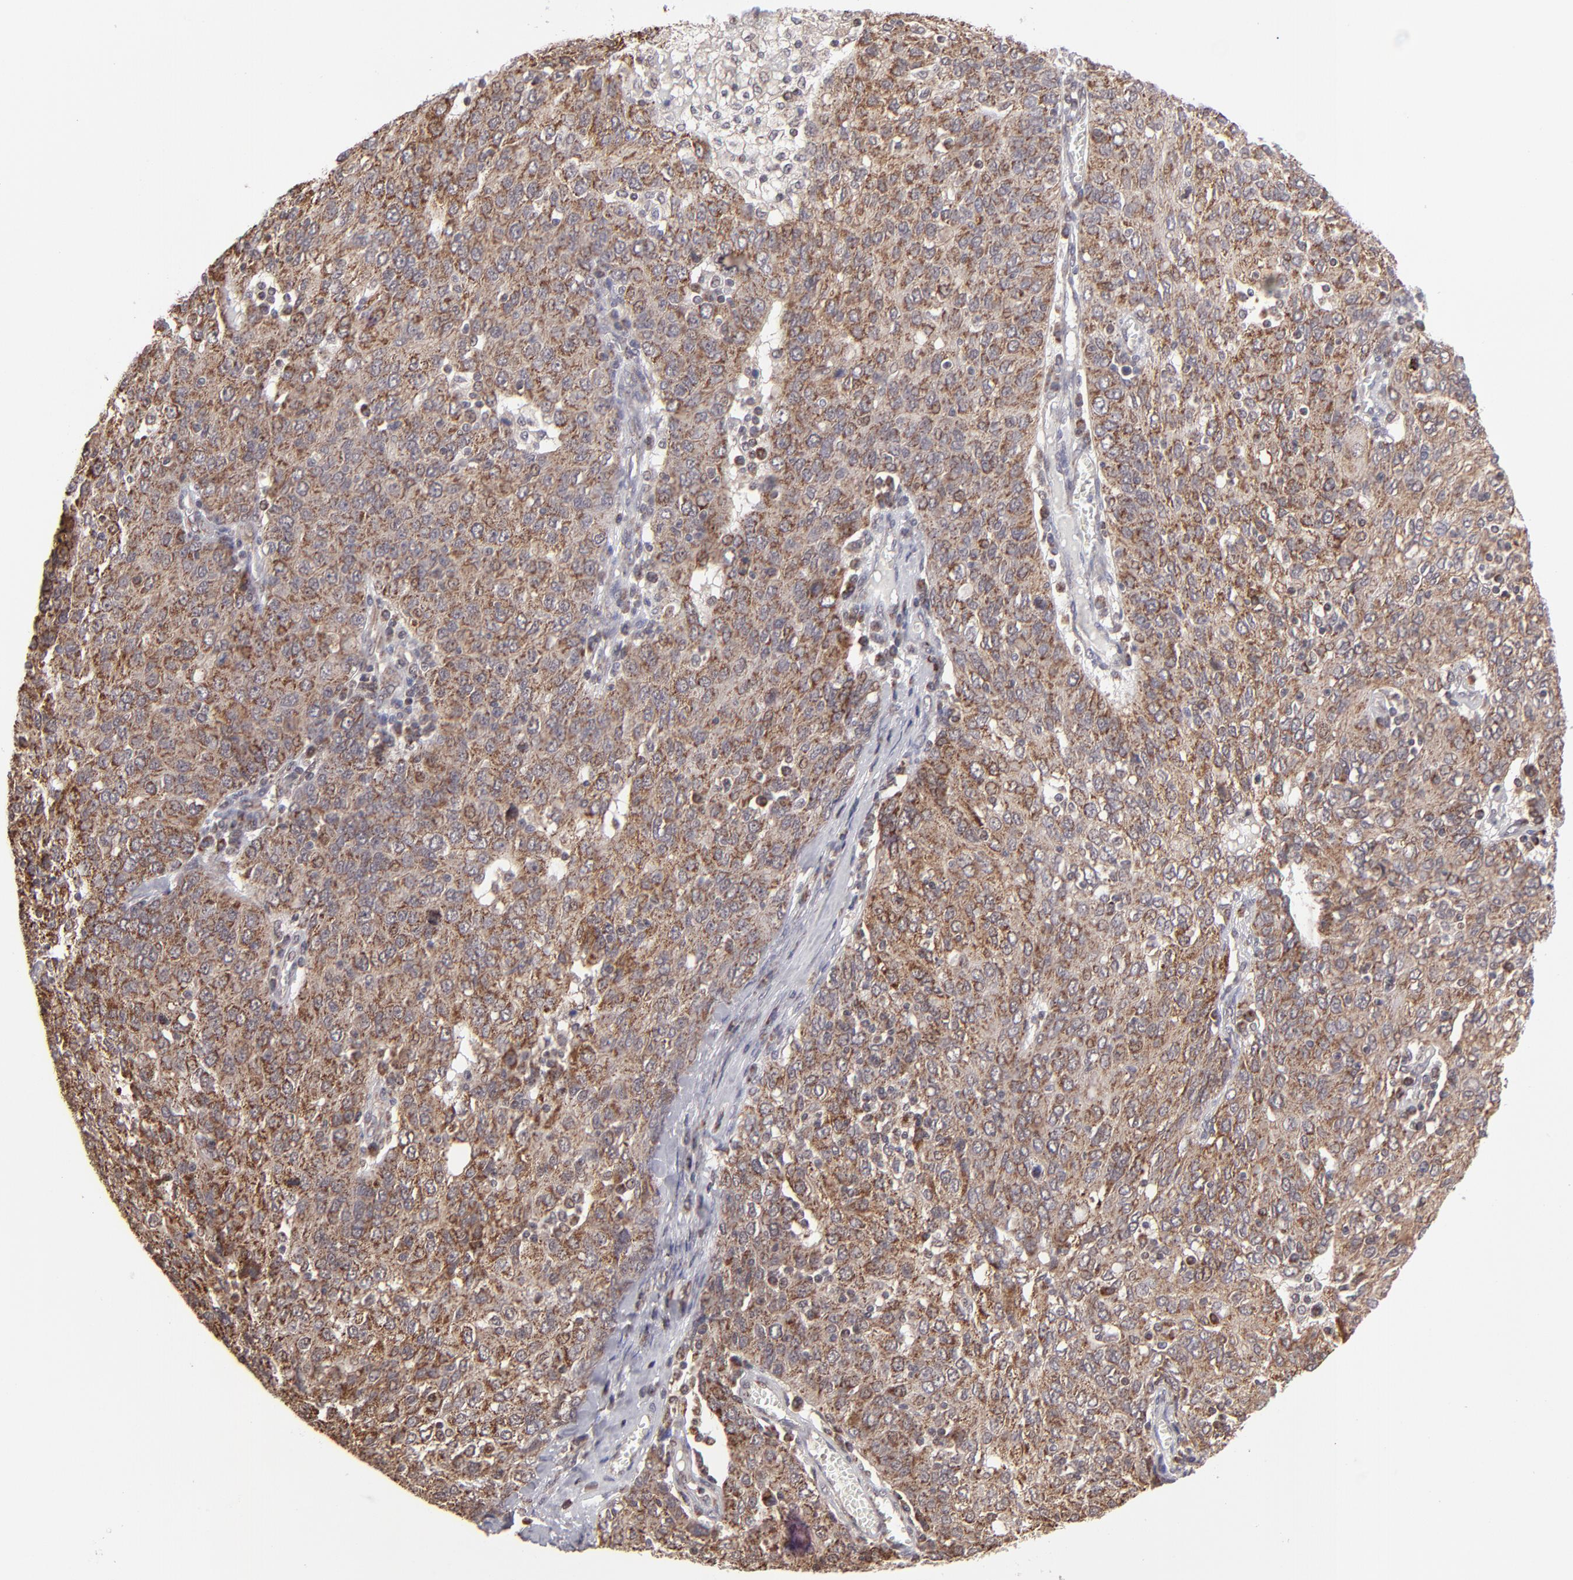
{"staining": {"intensity": "moderate", "quantity": ">75%", "location": "cytoplasmic/membranous"}, "tissue": "ovarian cancer", "cell_type": "Tumor cells", "image_type": "cancer", "snomed": [{"axis": "morphology", "description": "Carcinoma, endometroid"}, {"axis": "topography", "description": "Ovary"}], "caption": "Immunohistochemical staining of human ovarian cancer reveals medium levels of moderate cytoplasmic/membranous protein expression in approximately >75% of tumor cells. (Brightfield microscopy of DAB IHC at high magnification).", "gene": "SLC15A1", "patient": {"sex": "female", "age": 50}}